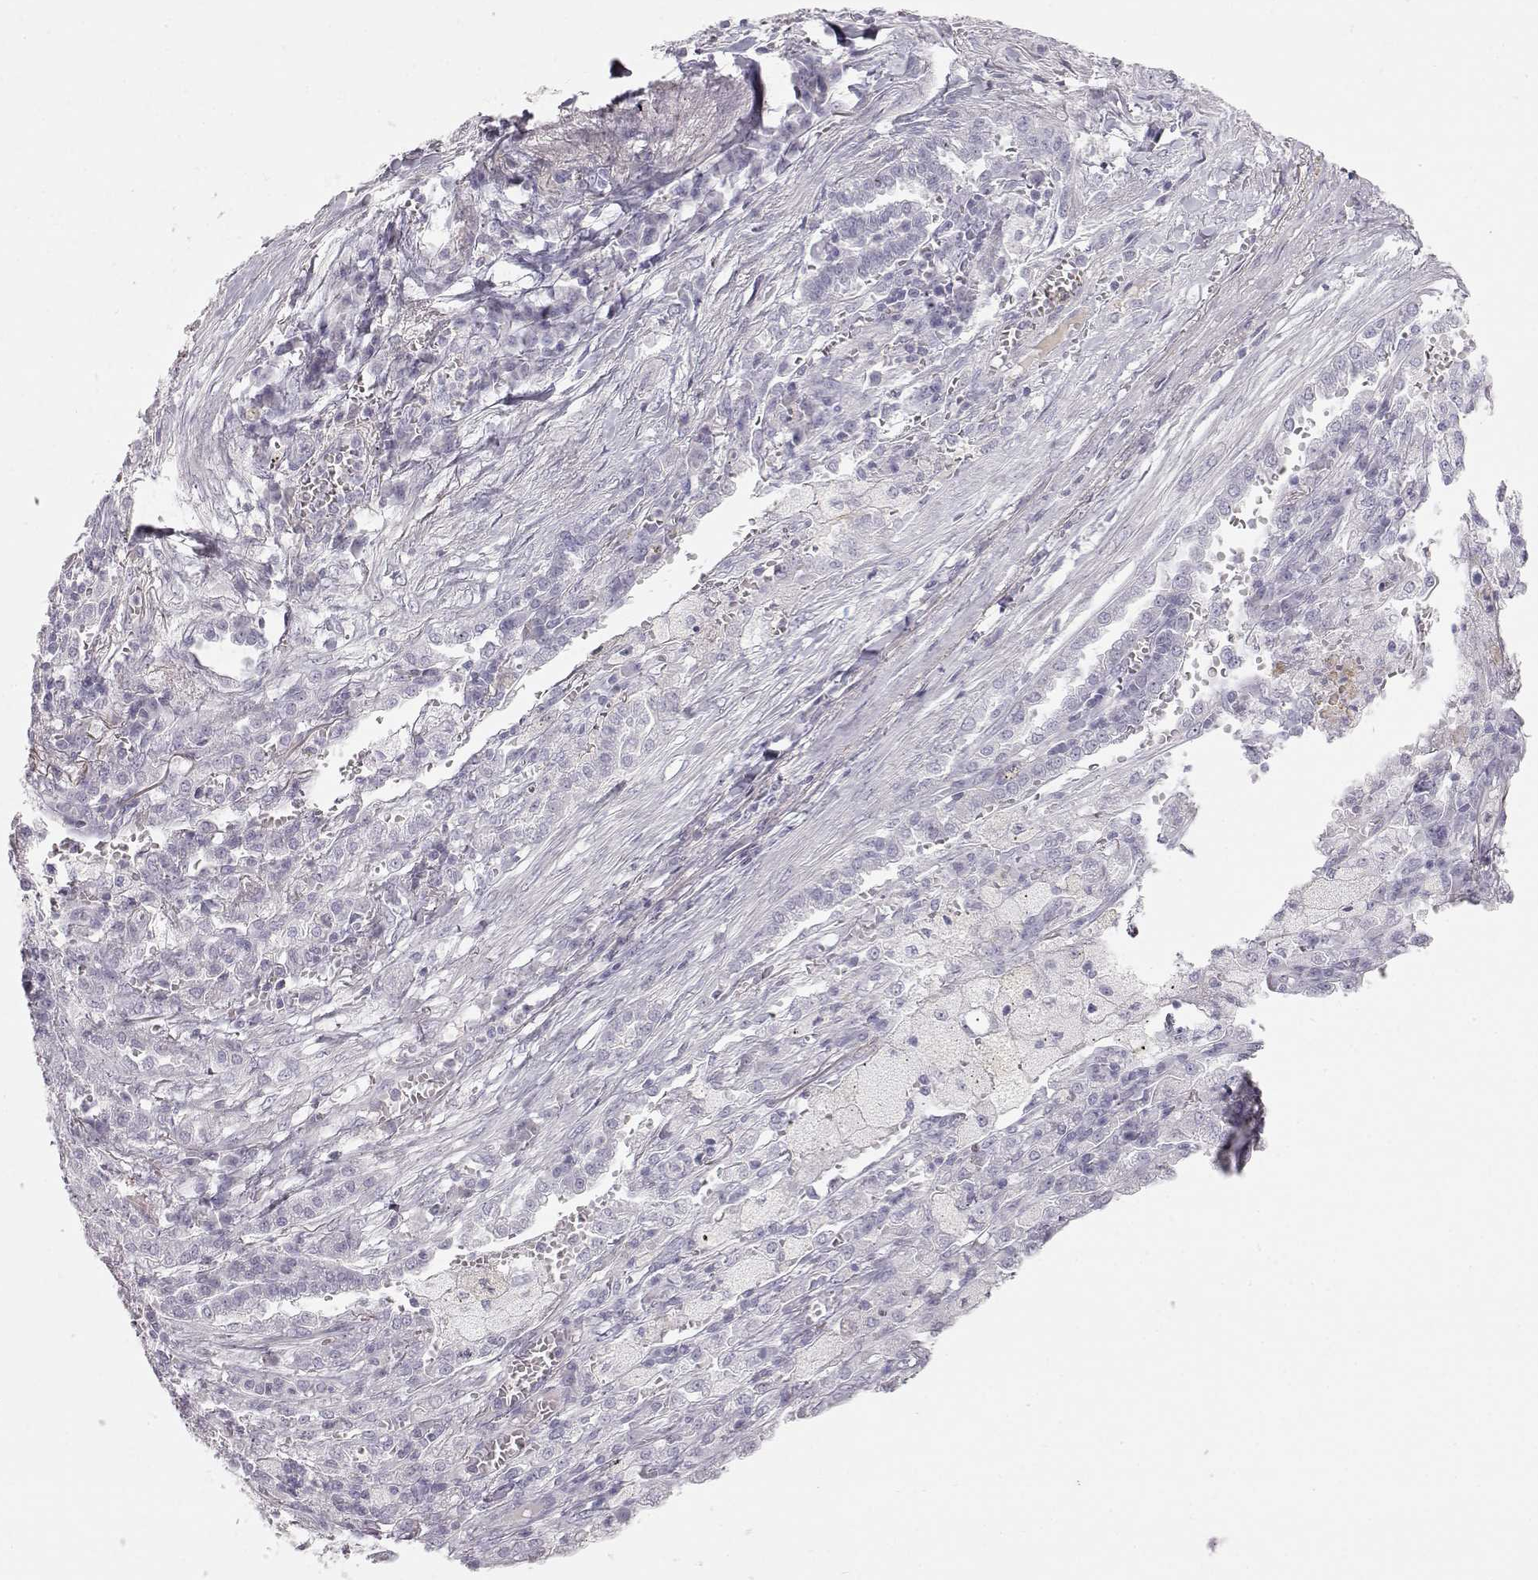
{"staining": {"intensity": "negative", "quantity": "none", "location": "none"}, "tissue": "lung cancer", "cell_type": "Tumor cells", "image_type": "cancer", "snomed": [{"axis": "morphology", "description": "Adenocarcinoma, NOS"}, {"axis": "topography", "description": "Lung"}], "caption": "An immunohistochemistry photomicrograph of lung cancer is shown. There is no staining in tumor cells of lung cancer.", "gene": "KRTAP16-1", "patient": {"sex": "male", "age": 57}}